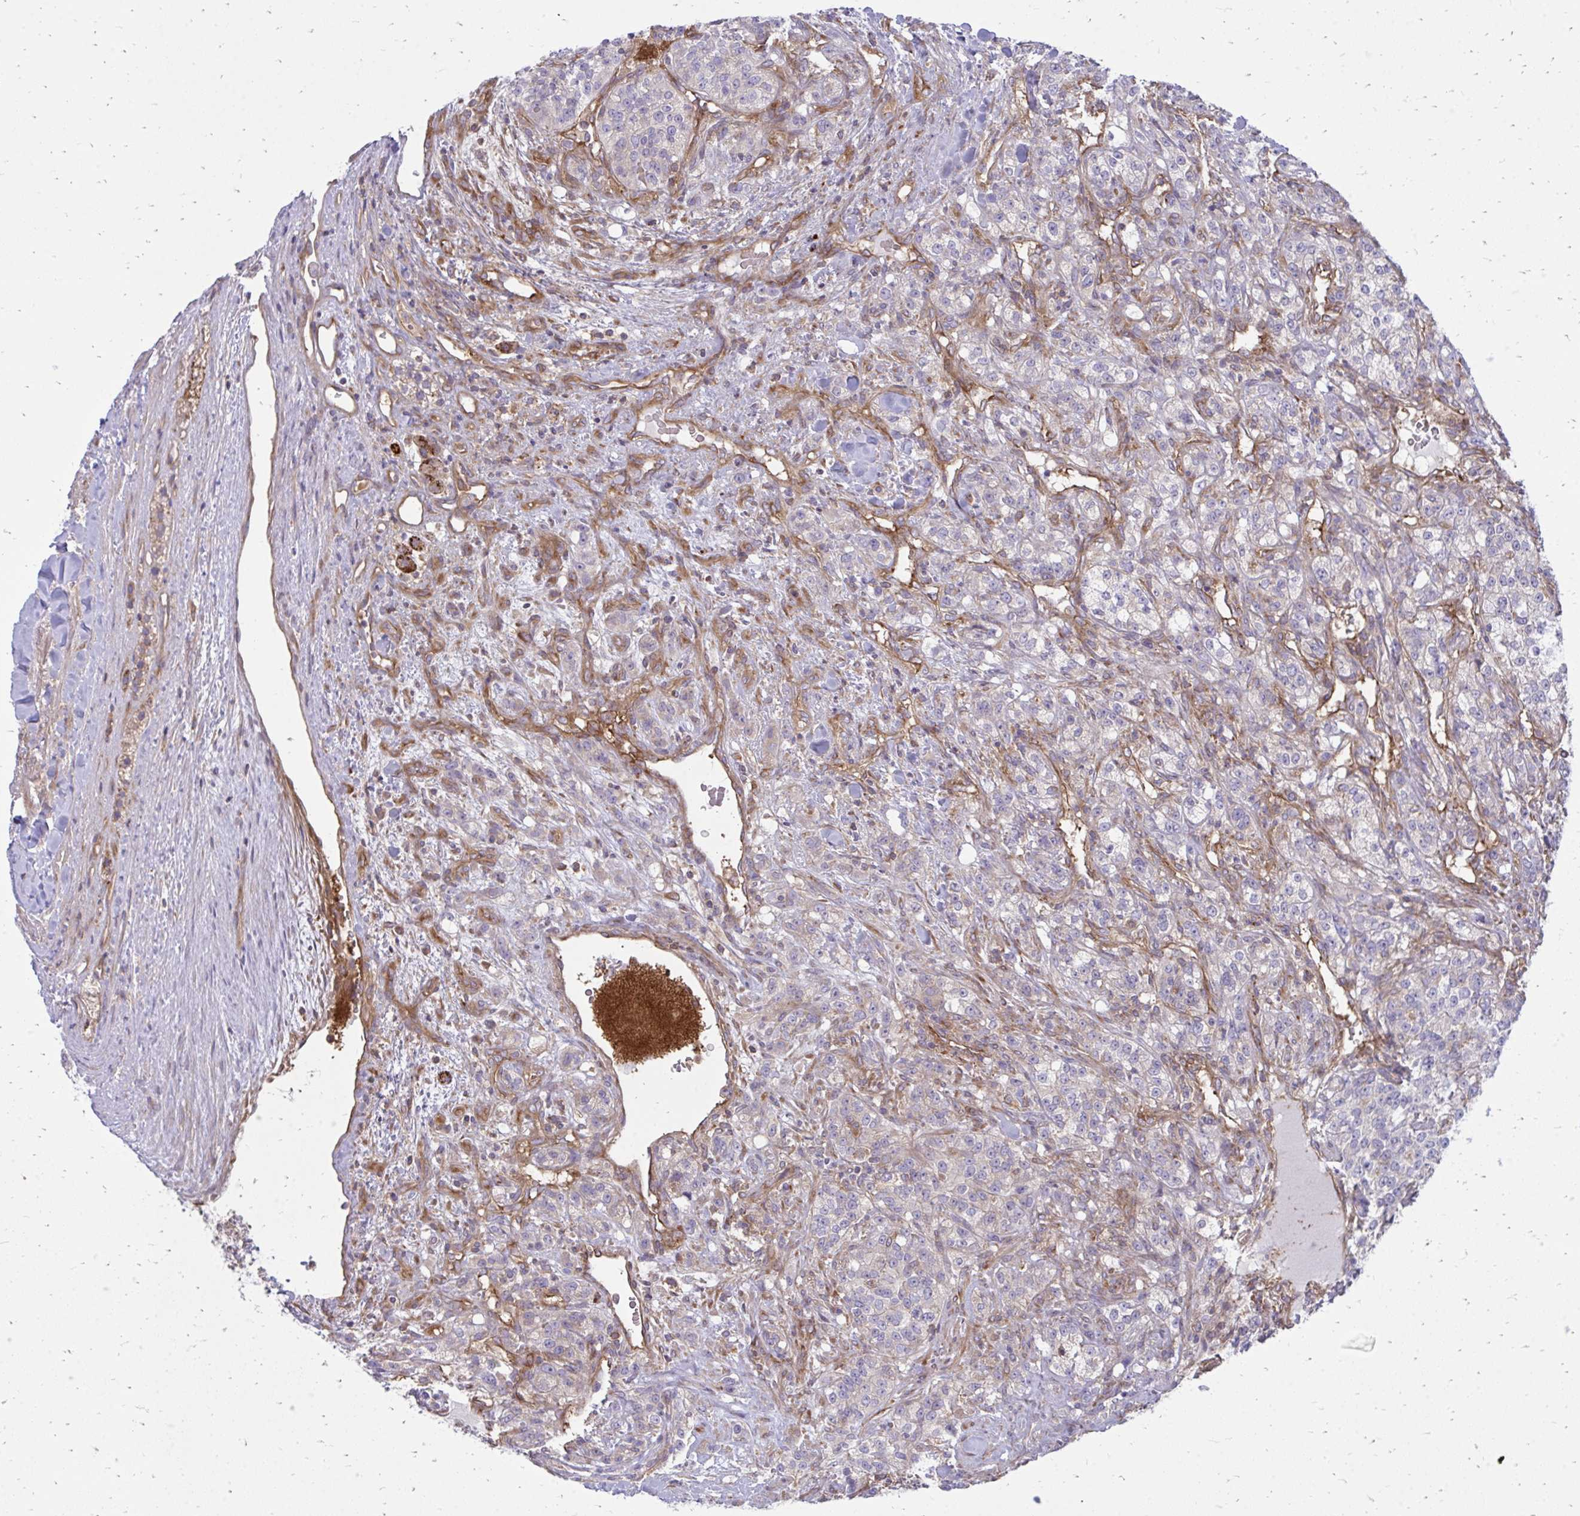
{"staining": {"intensity": "negative", "quantity": "none", "location": "none"}, "tissue": "renal cancer", "cell_type": "Tumor cells", "image_type": "cancer", "snomed": [{"axis": "morphology", "description": "Adenocarcinoma, NOS"}, {"axis": "topography", "description": "Kidney"}], "caption": "Immunohistochemistry (IHC) of adenocarcinoma (renal) demonstrates no staining in tumor cells. (DAB immunohistochemistry visualized using brightfield microscopy, high magnification).", "gene": "ASAP1", "patient": {"sex": "female", "age": 63}}